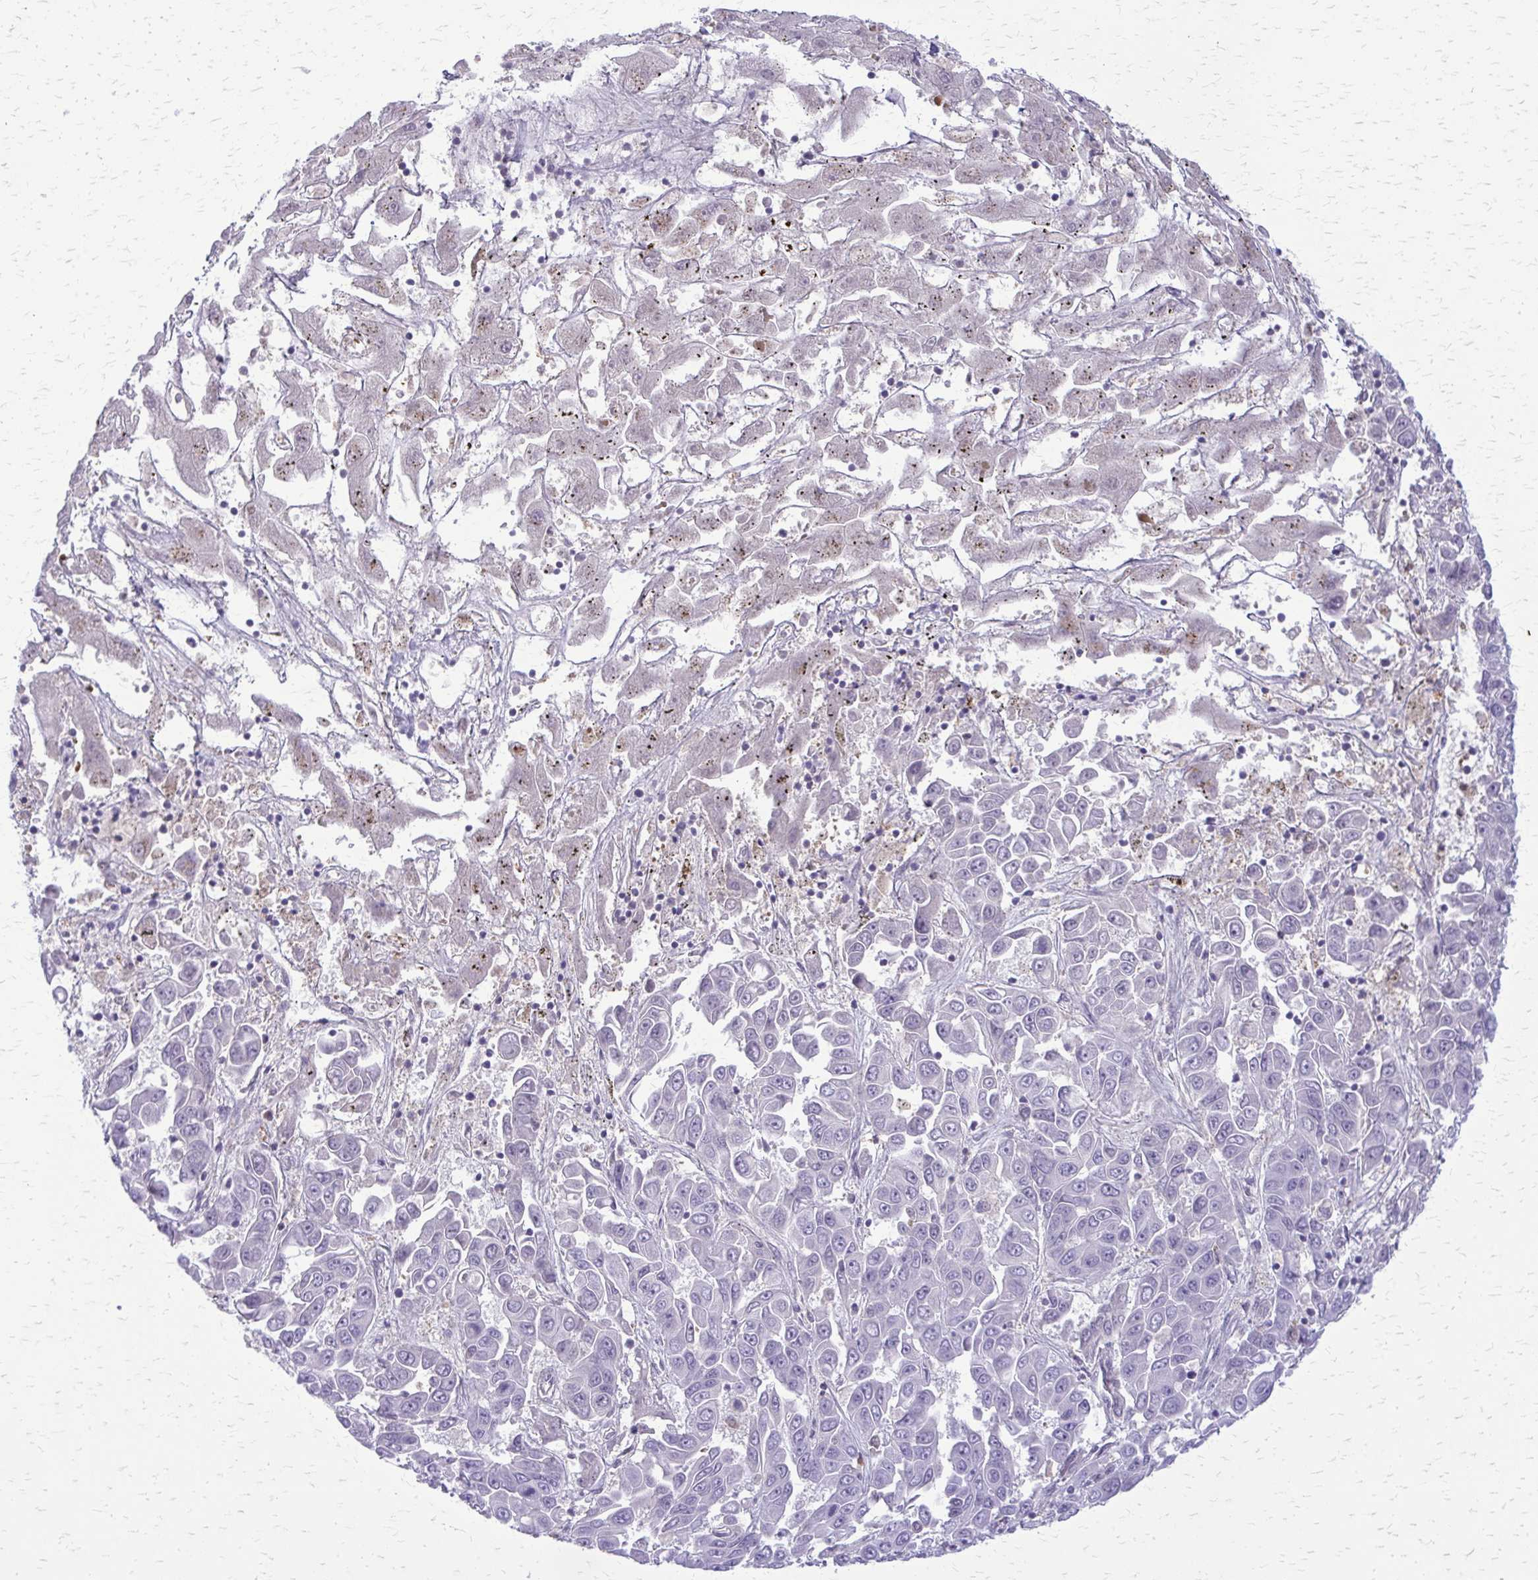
{"staining": {"intensity": "negative", "quantity": "none", "location": "none"}, "tissue": "liver cancer", "cell_type": "Tumor cells", "image_type": "cancer", "snomed": [{"axis": "morphology", "description": "Cholangiocarcinoma"}, {"axis": "topography", "description": "Liver"}], "caption": "This is an immunohistochemistry (IHC) histopathology image of human liver cancer. There is no expression in tumor cells.", "gene": "GLRX", "patient": {"sex": "female", "age": 52}}